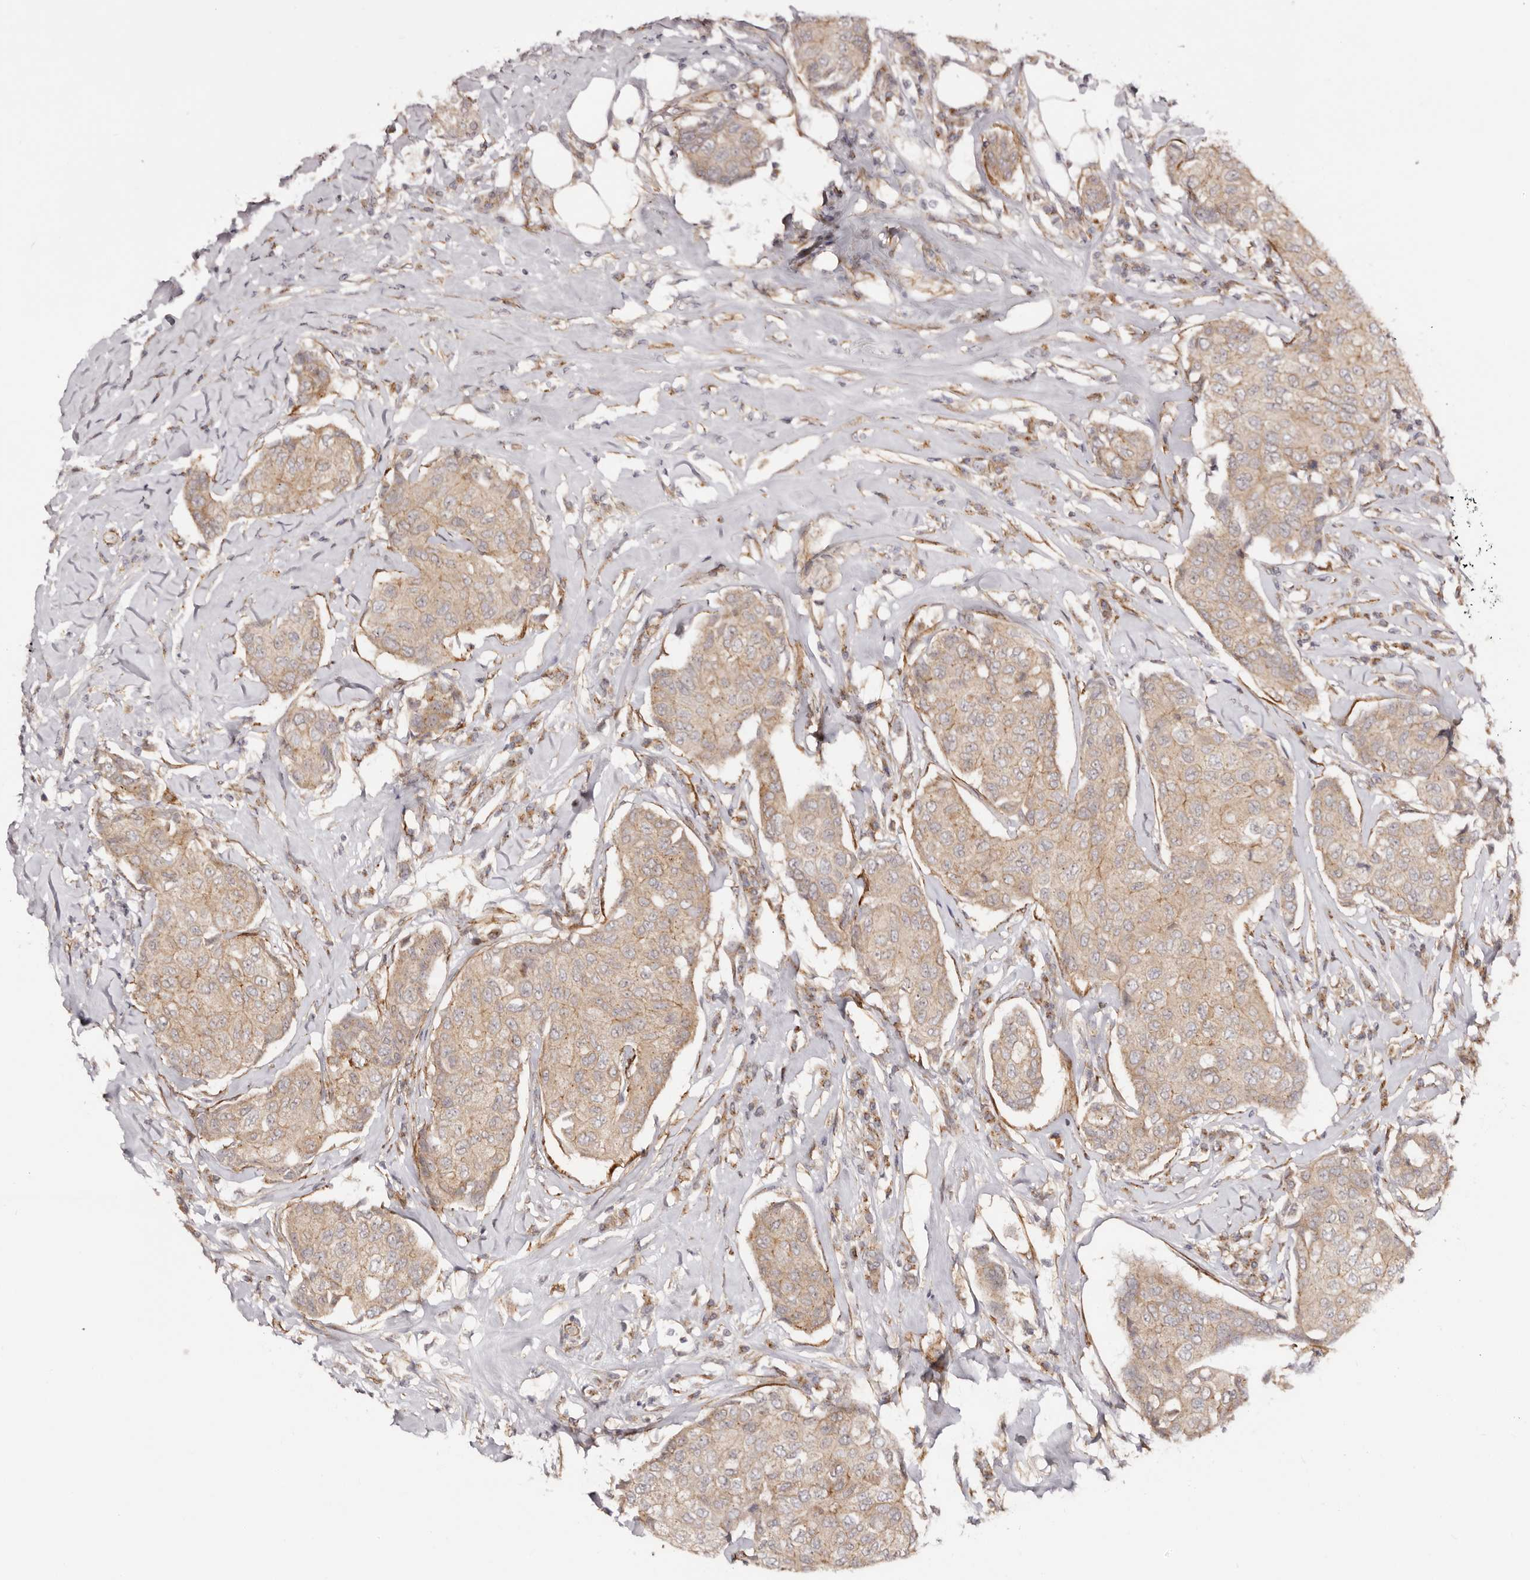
{"staining": {"intensity": "weak", "quantity": ">75%", "location": "cytoplasmic/membranous"}, "tissue": "breast cancer", "cell_type": "Tumor cells", "image_type": "cancer", "snomed": [{"axis": "morphology", "description": "Duct carcinoma"}, {"axis": "topography", "description": "Breast"}], "caption": "Immunohistochemistry (IHC) of breast cancer (invasive ductal carcinoma) shows low levels of weak cytoplasmic/membranous expression in about >75% of tumor cells.", "gene": "MICAL2", "patient": {"sex": "female", "age": 80}}